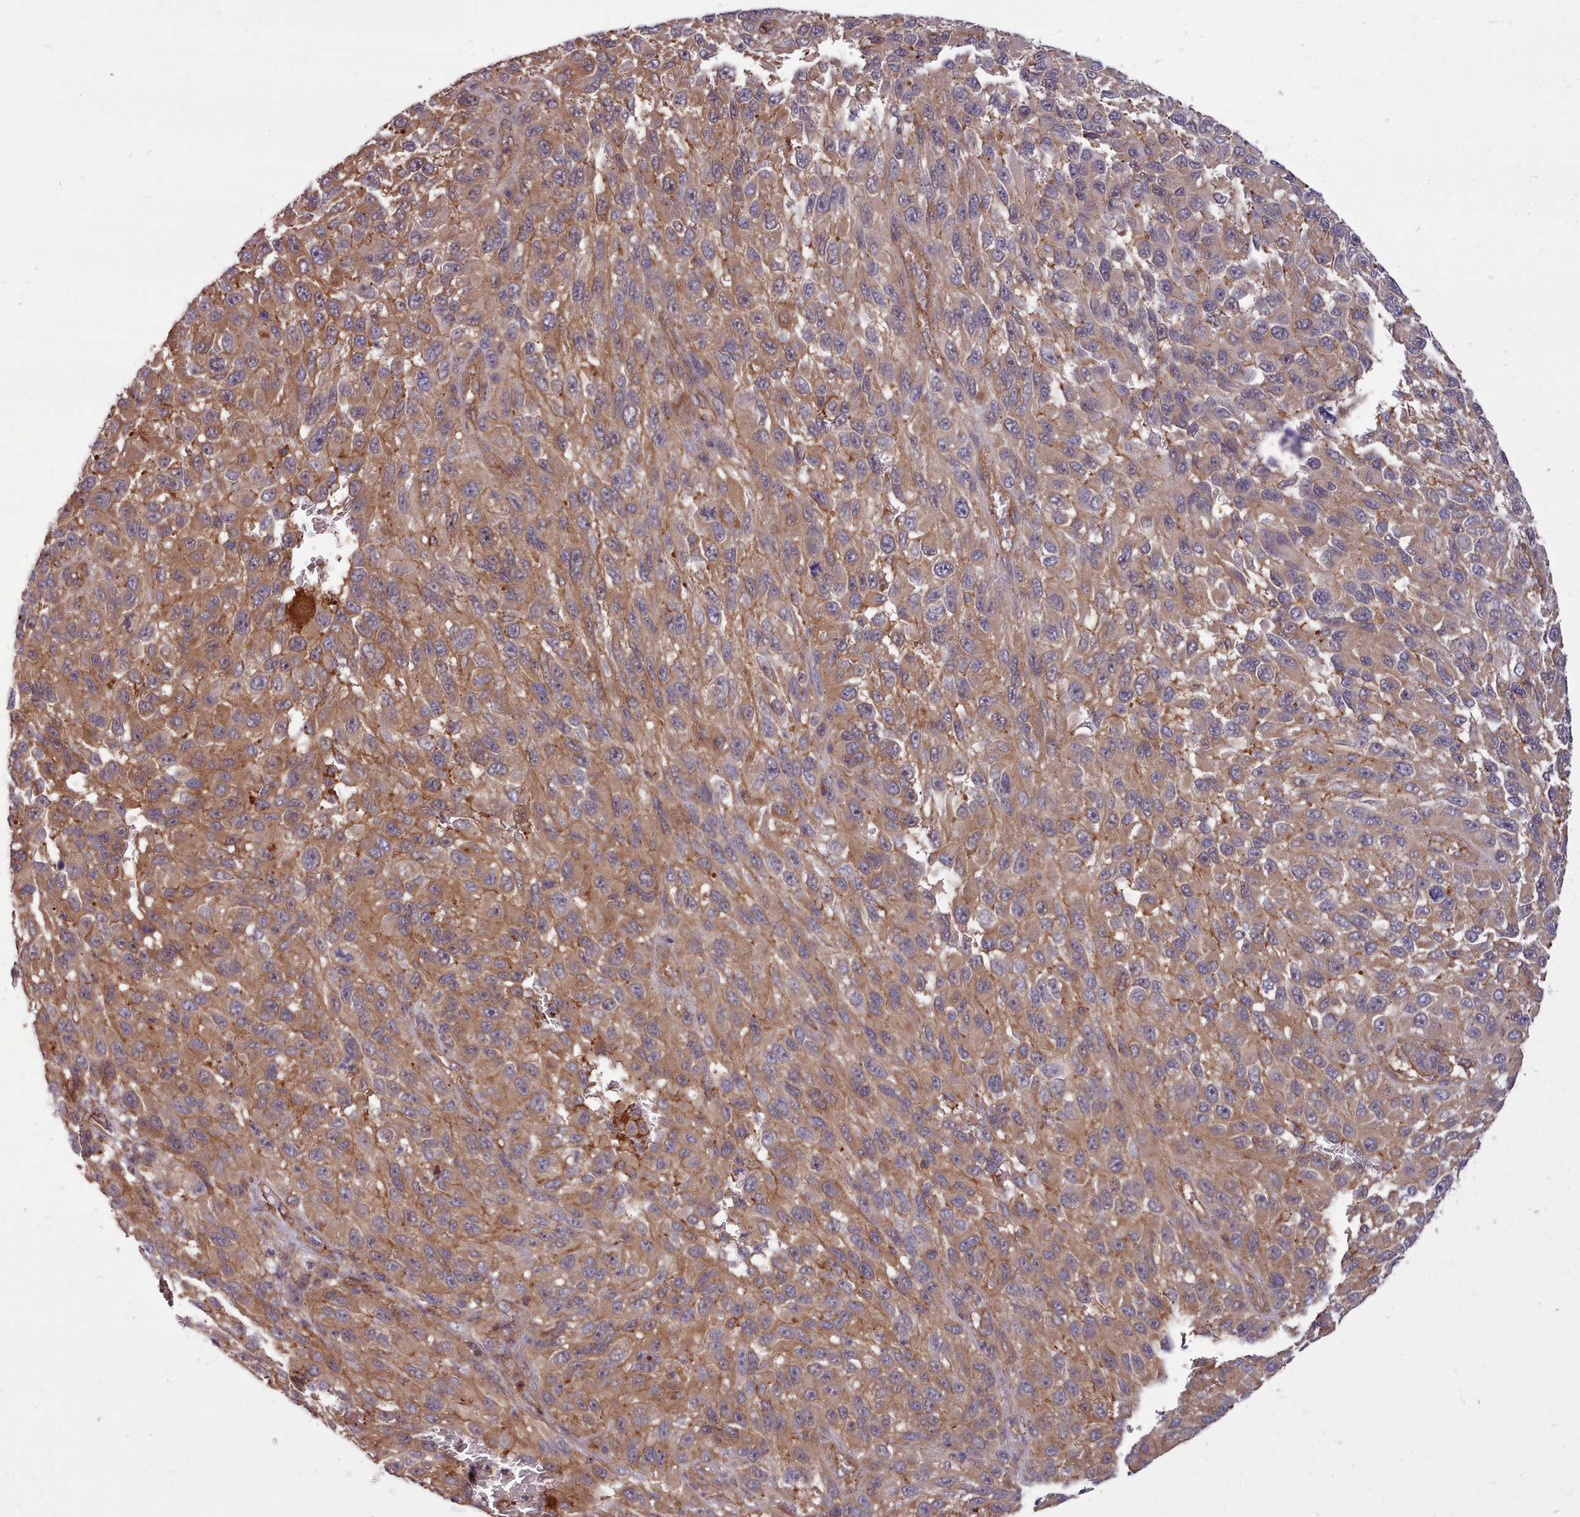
{"staining": {"intensity": "moderate", "quantity": ">75%", "location": "cytoplasmic/membranous"}, "tissue": "melanoma", "cell_type": "Tumor cells", "image_type": "cancer", "snomed": [{"axis": "morphology", "description": "Malignant melanoma, NOS"}, {"axis": "topography", "description": "Skin"}], "caption": "A medium amount of moderate cytoplasmic/membranous staining is present in approximately >75% of tumor cells in malignant melanoma tissue.", "gene": "STUB1", "patient": {"sex": "female", "age": 96}}